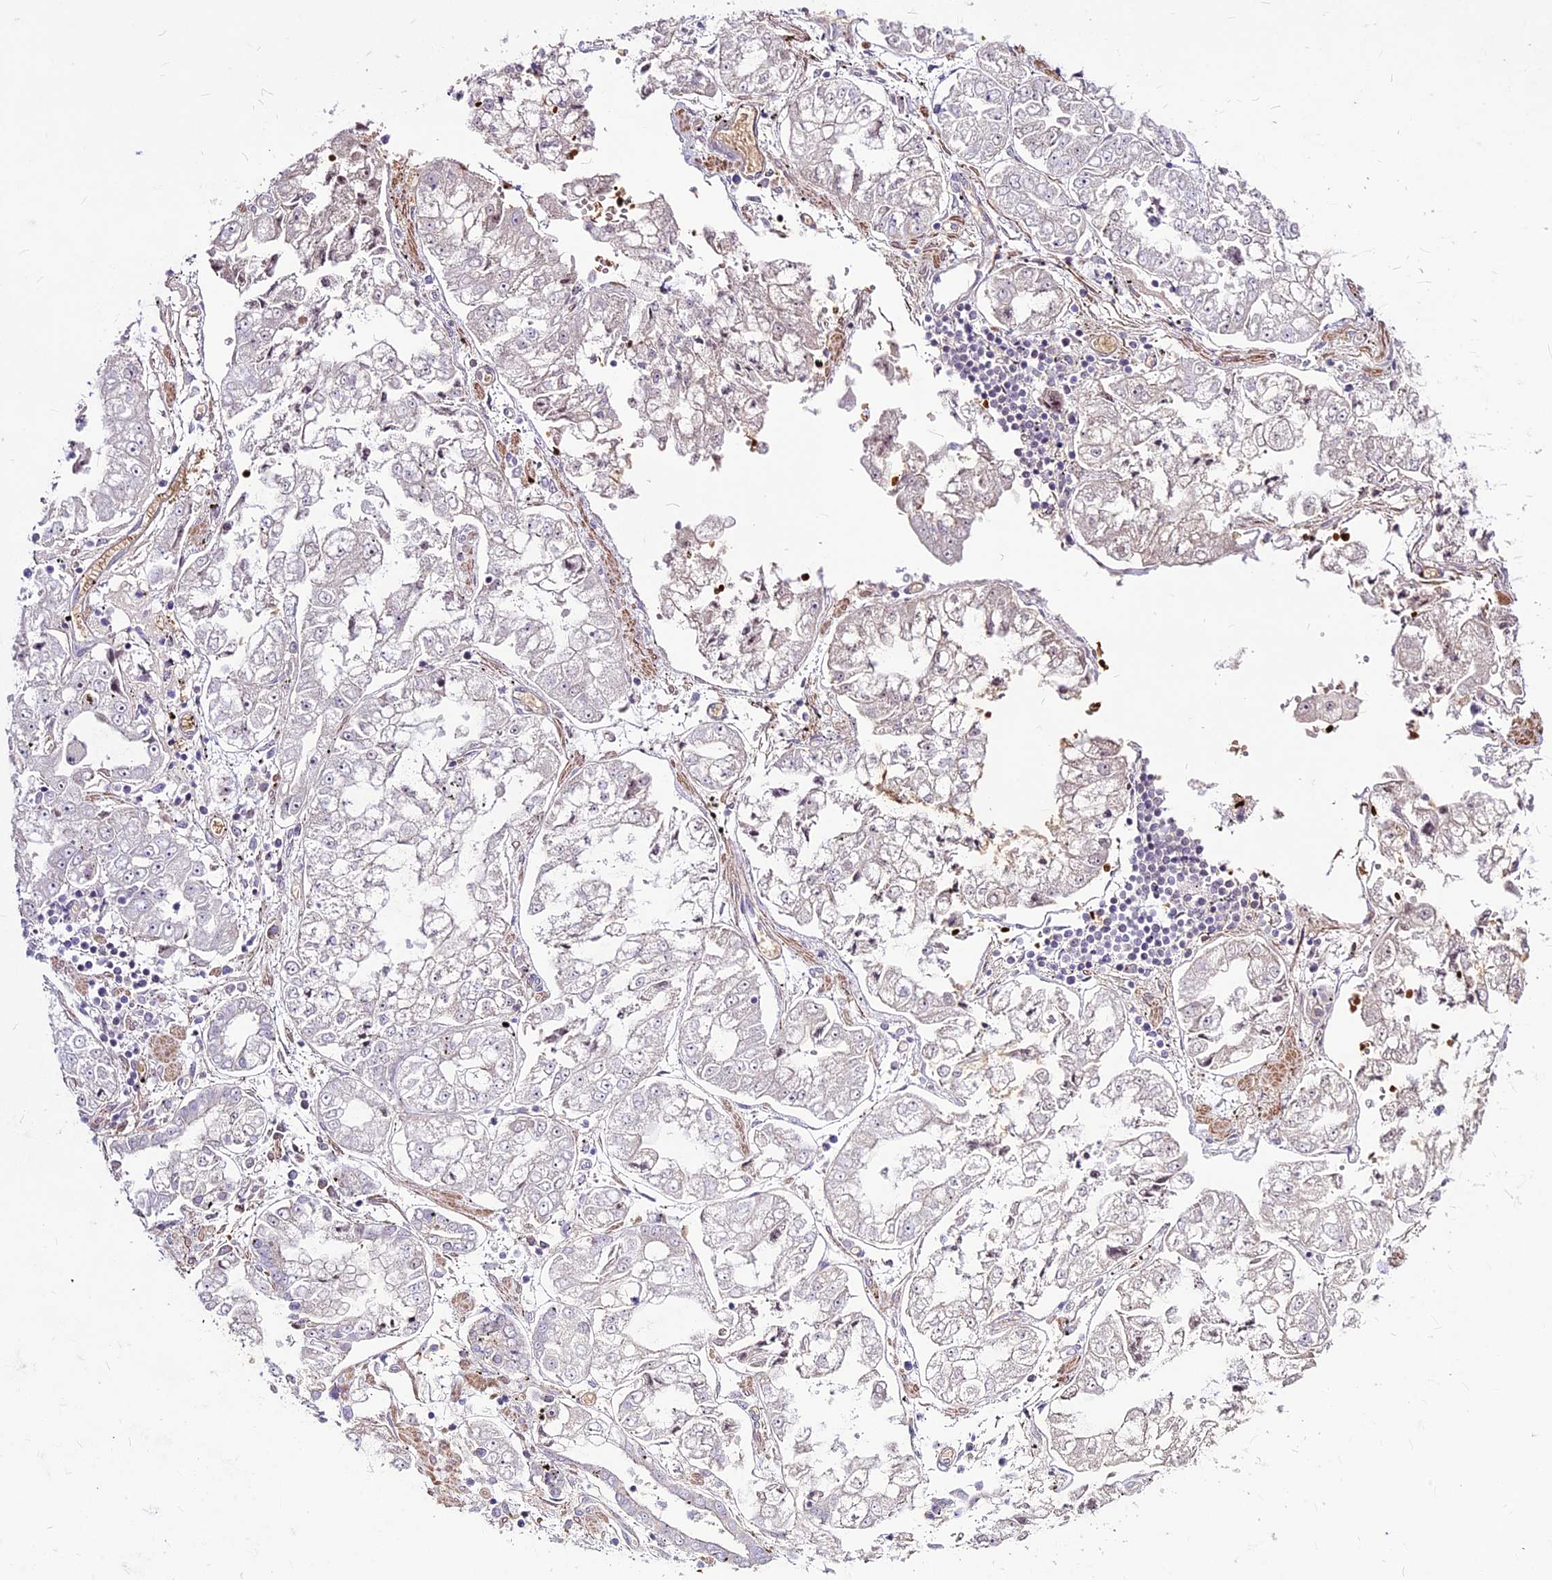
{"staining": {"intensity": "negative", "quantity": "none", "location": "none"}, "tissue": "stomach cancer", "cell_type": "Tumor cells", "image_type": "cancer", "snomed": [{"axis": "morphology", "description": "Adenocarcinoma, NOS"}, {"axis": "topography", "description": "Stomach"}], "caption": "This is an immunohistochemistry (IHC) histopathology image of human stomach cancer. There is no expression in tumor cells.", "gene": "SUSD3", "patient": {"sex": "male", "age": 76}}